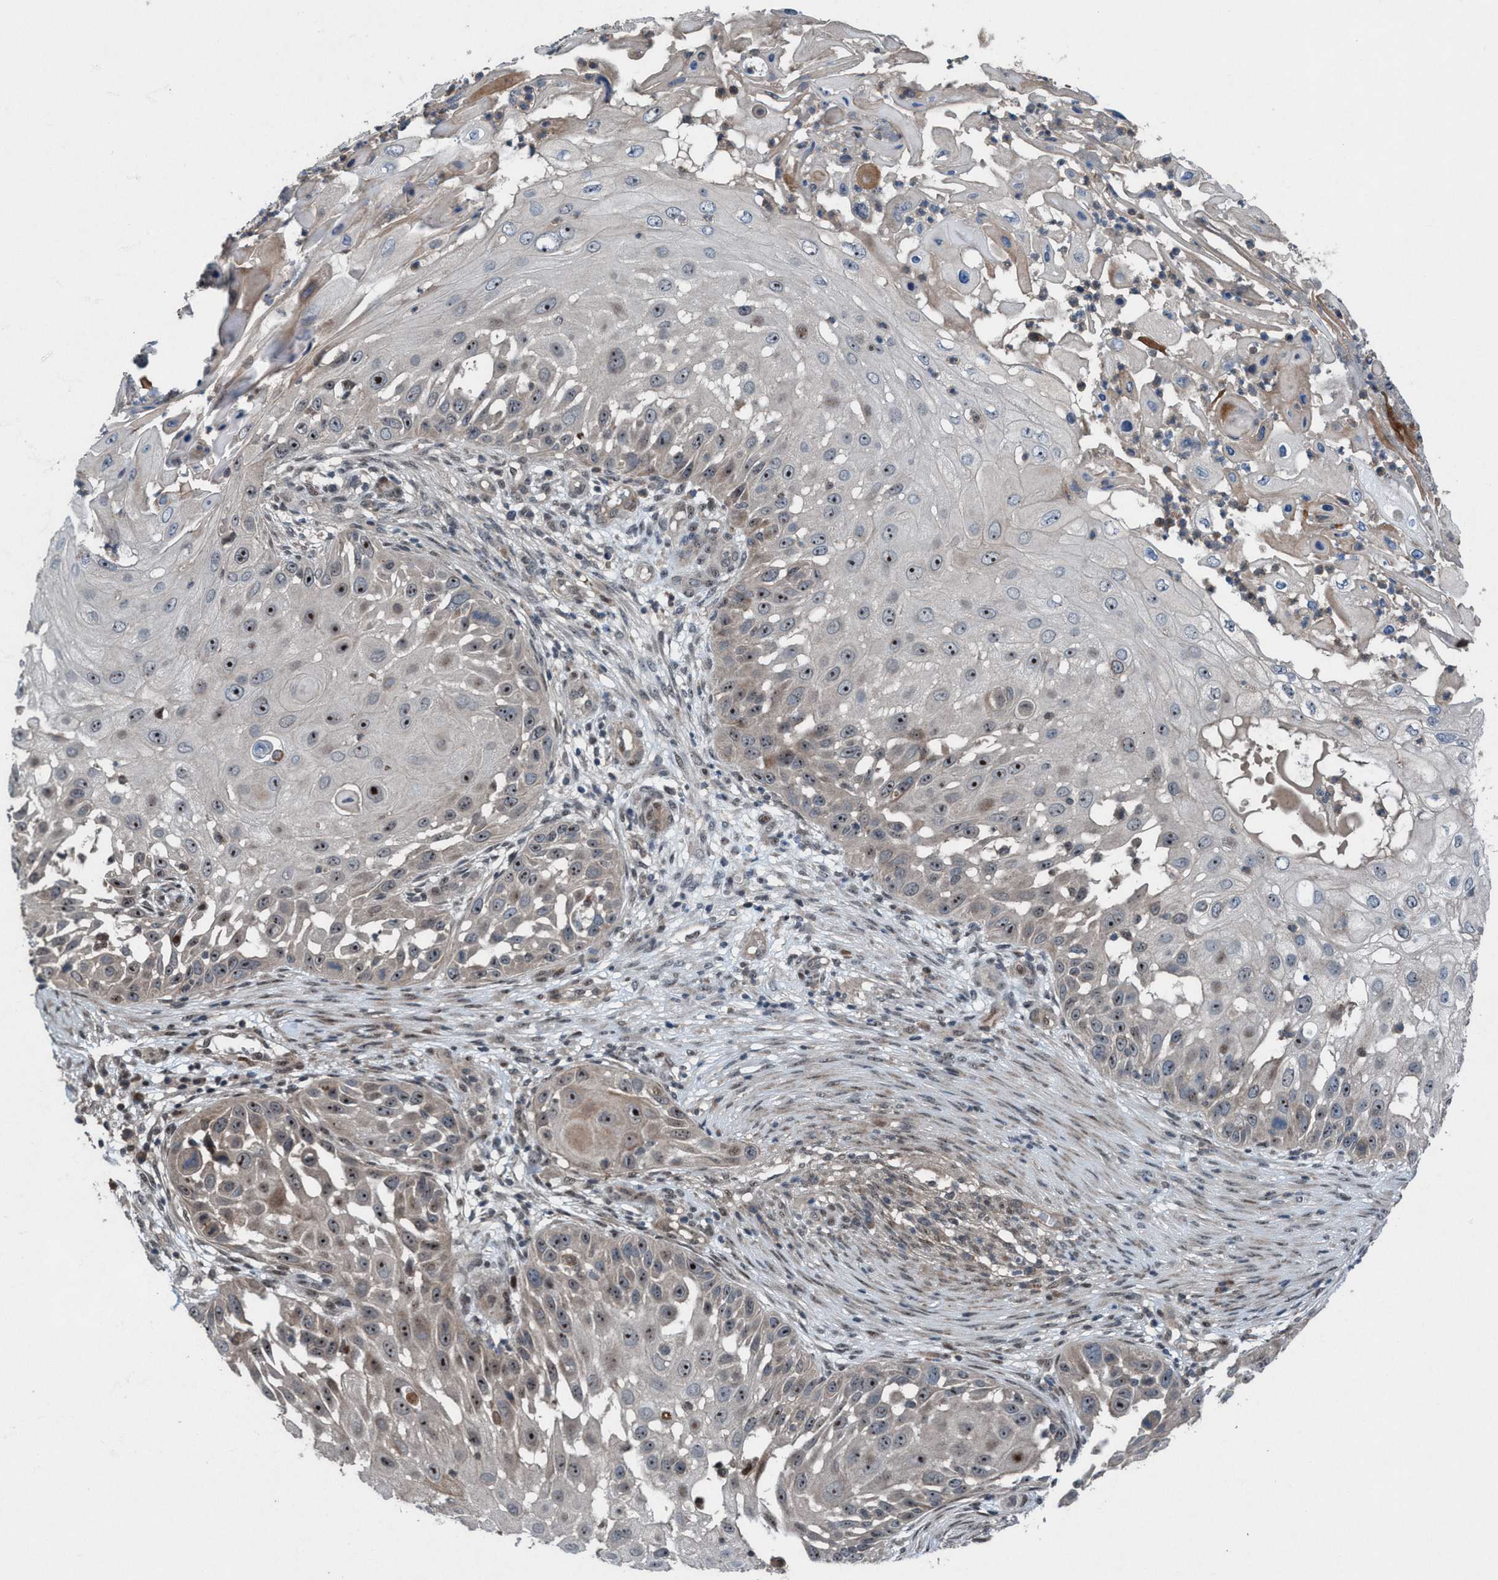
{"staining": {"intensity": "moderate", "quantity": ">75%", "location": "nuclear"}, "tissue": "skin cancer", "cell_type": "Tumor cells", "image_type": "cancer", "snomed": [{"axis": "morphology", "description": "Squamous cell carcinoma, NOS"}, {"axis": "topography", "description": "Skin"}], "caption": "Protein staining demonstrates moderate nuclear staining in about >75% of tumor cells in skin cancer (squamous cell carcinoma). Nuclei are stained in blue.", "gene": "NISCH", "patient": {"sex": "female", "age": 44}}